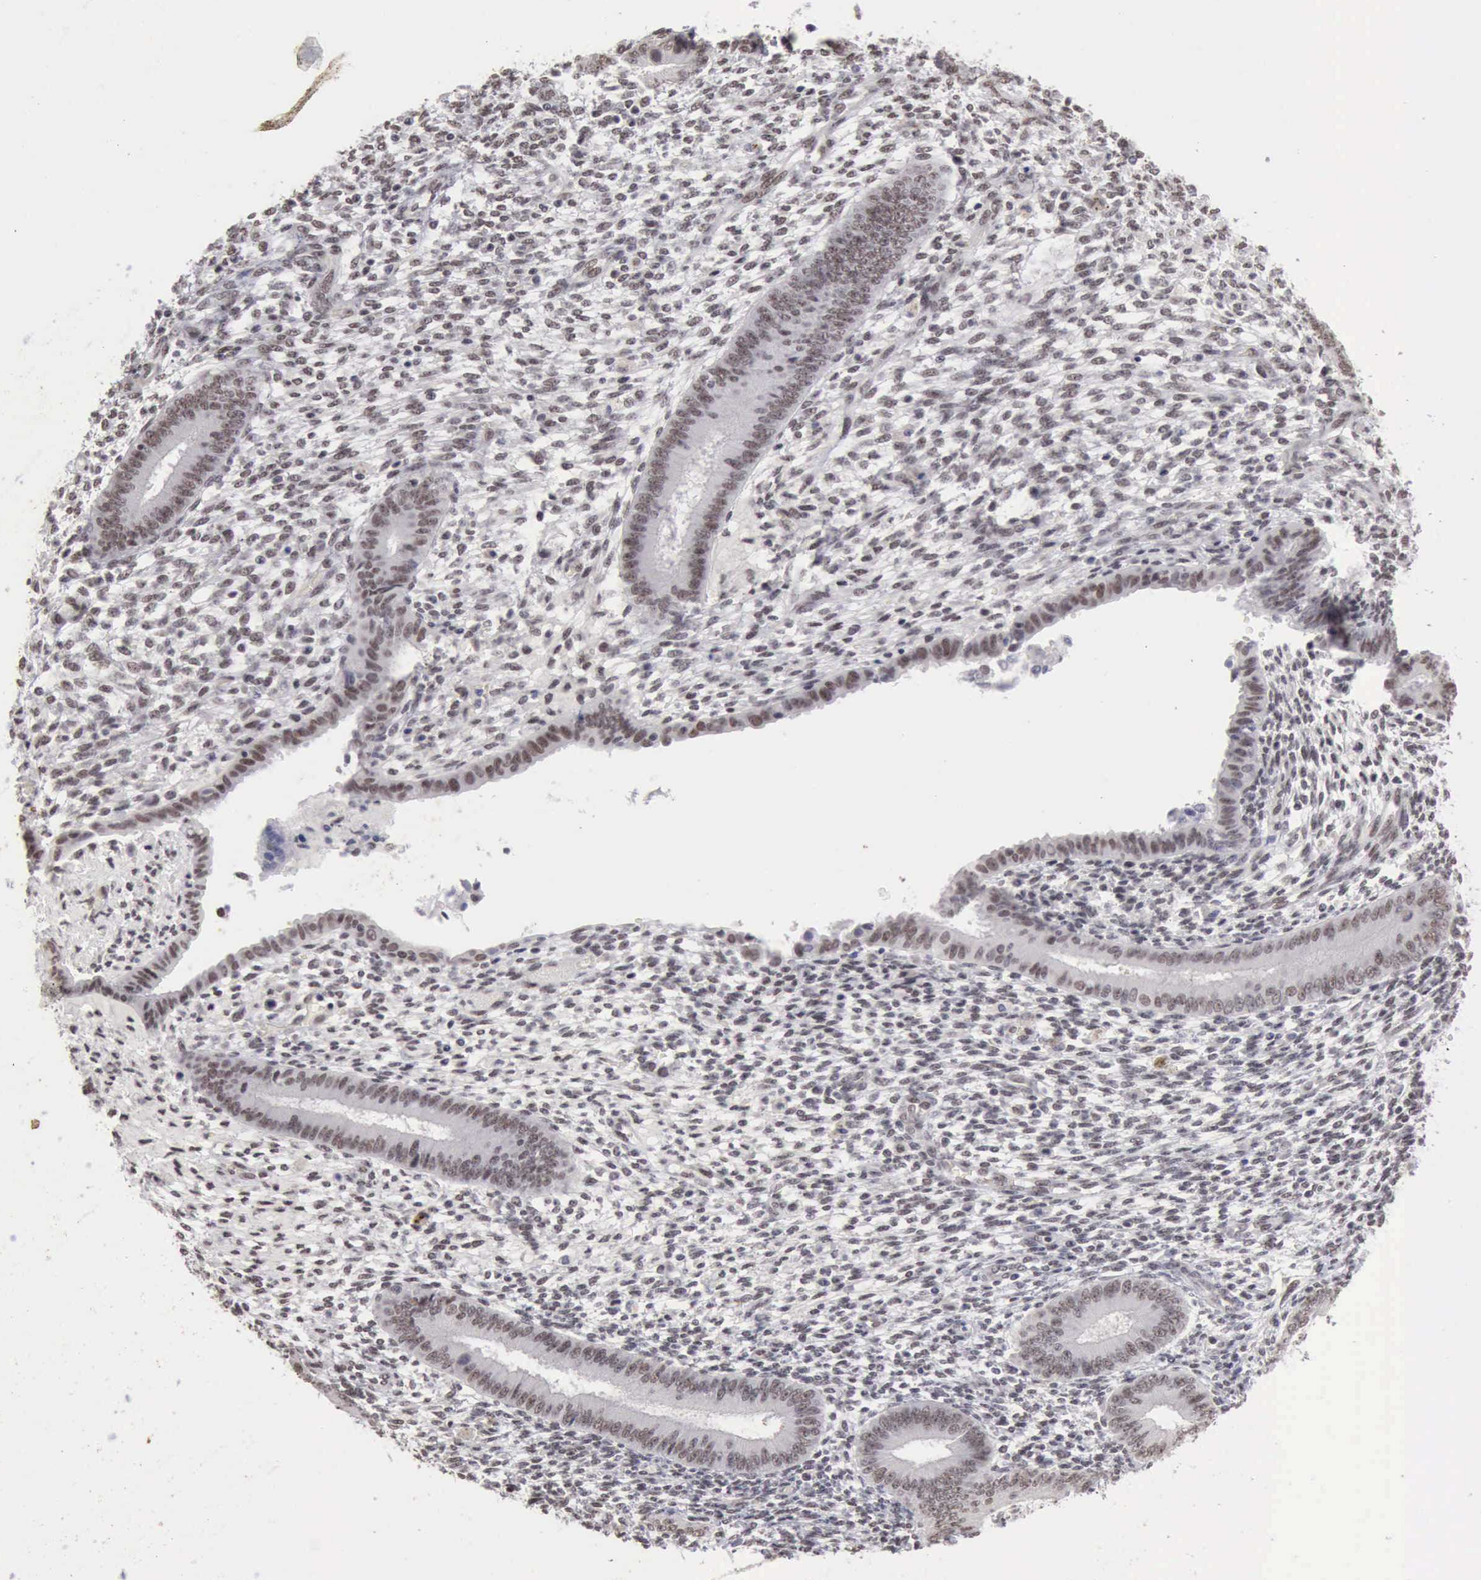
{"staining": {"intensity": "weak", "quantity": "<25%", "location": "nuclear"}, "tissue": "endometrium", "cell_type": "Cells in endometrial stroma", "image_type": "normal", "snomed": [{"axis": "morphology", "description": "Normal tissue, NOS"}, {"axis": "topography", "description": "Endometrium"}], "caption": "DAB immunohistochemical staining of benign endometrium exhibits no significant staining in cells in endometrial stroma.", "gene": "TAF1", "patient": {"sex": "female", "age": 42}}